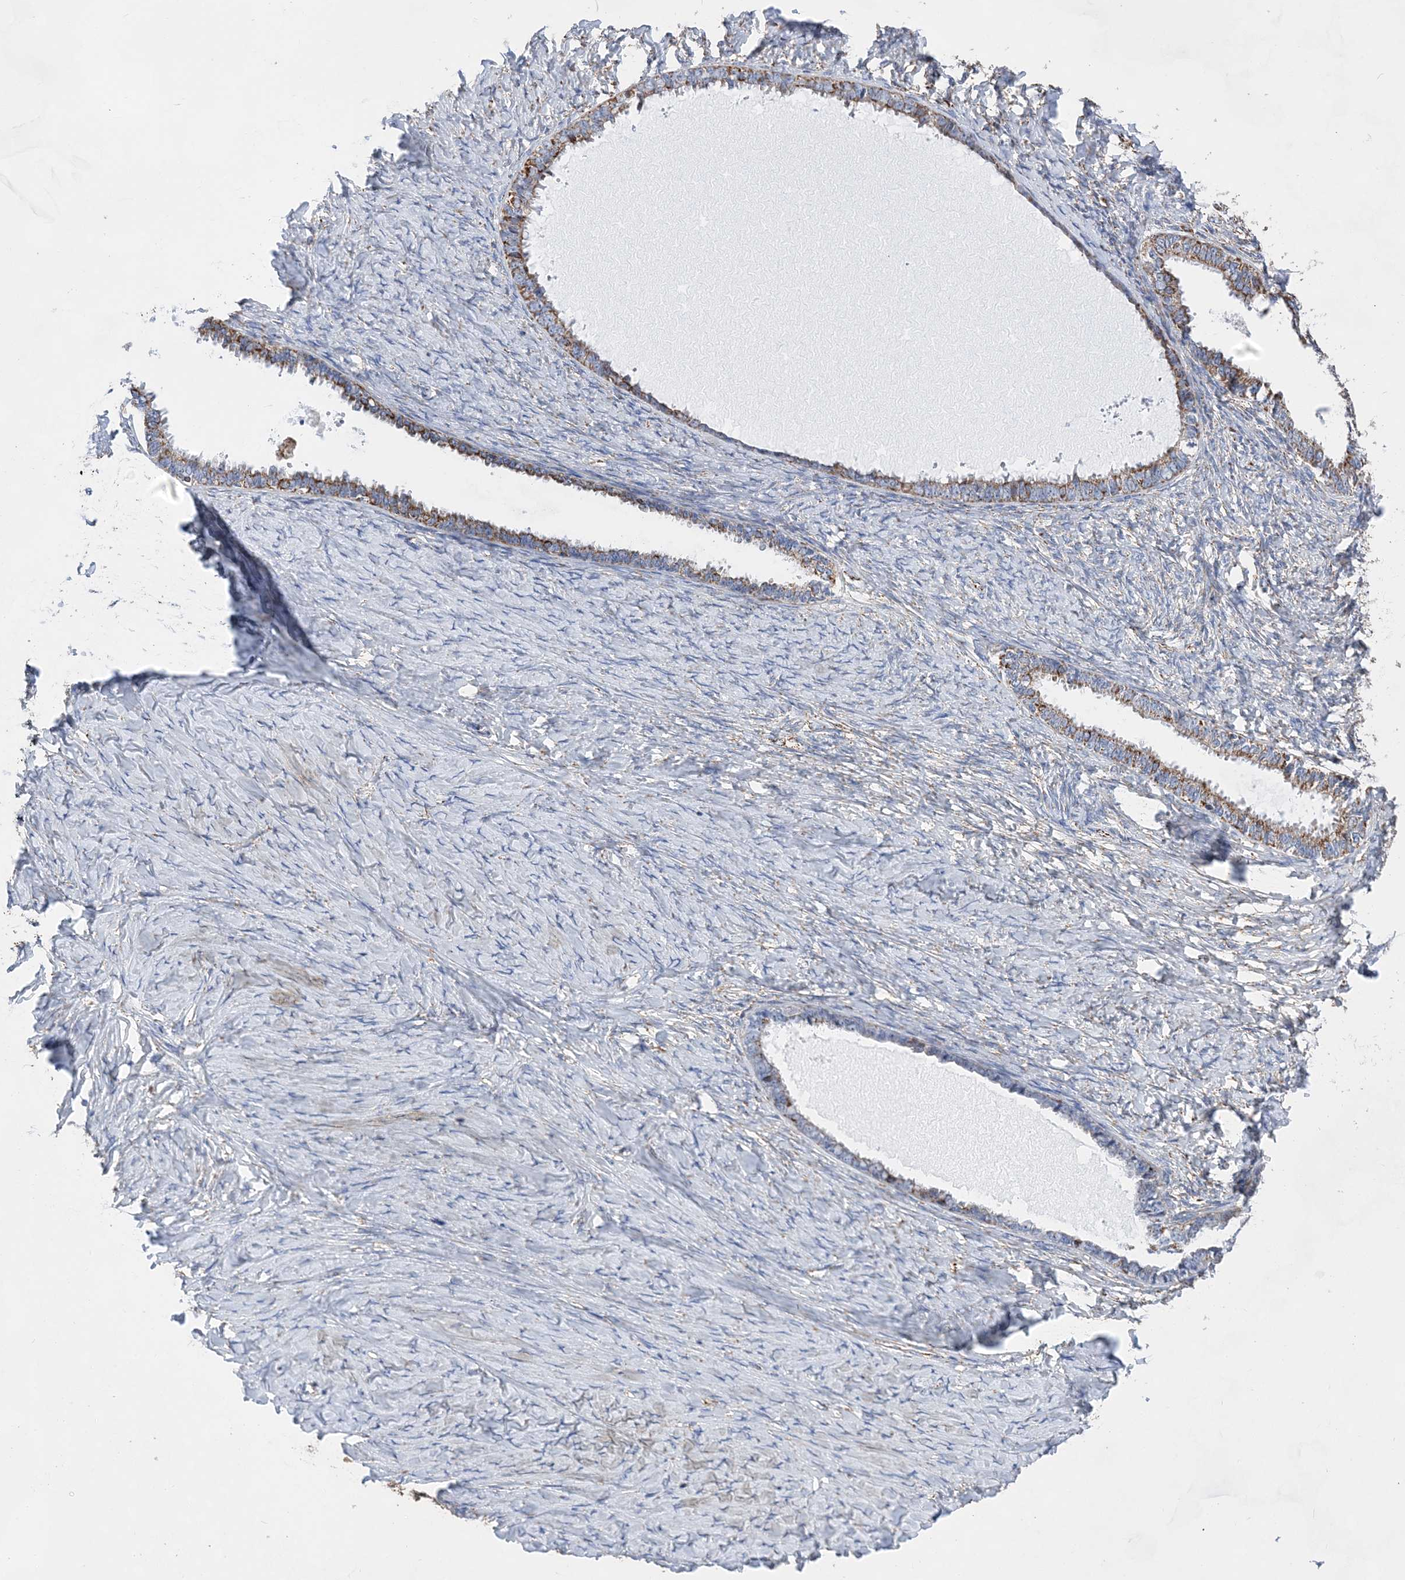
{"staining": {"intensity": "moderate", "quantity": "<25%", "location": "cytoplasmic/membranous"}, "tissue": "ovarian cancer", "cell_type": "Tumor cells", "image_type": "cancer", "snomed": [{"axis": "morphology", "description": "Cystadenocarcinoma, serous, NOS"}, {"axis": "topography", "description": "Ovary"}], "caption": "Ovarian cancer tissue reveals moderate cytoplasmic/membranous staining in about <25% of tumor cells, visualized by immunohistochemistry. The staining is performed using DAB brown chromogen to label protein expression. The nuclei are counter-stained blue using hematoxylin.", "gene": "ACOT9", "patient": {"sex": "female", "age": 79}}